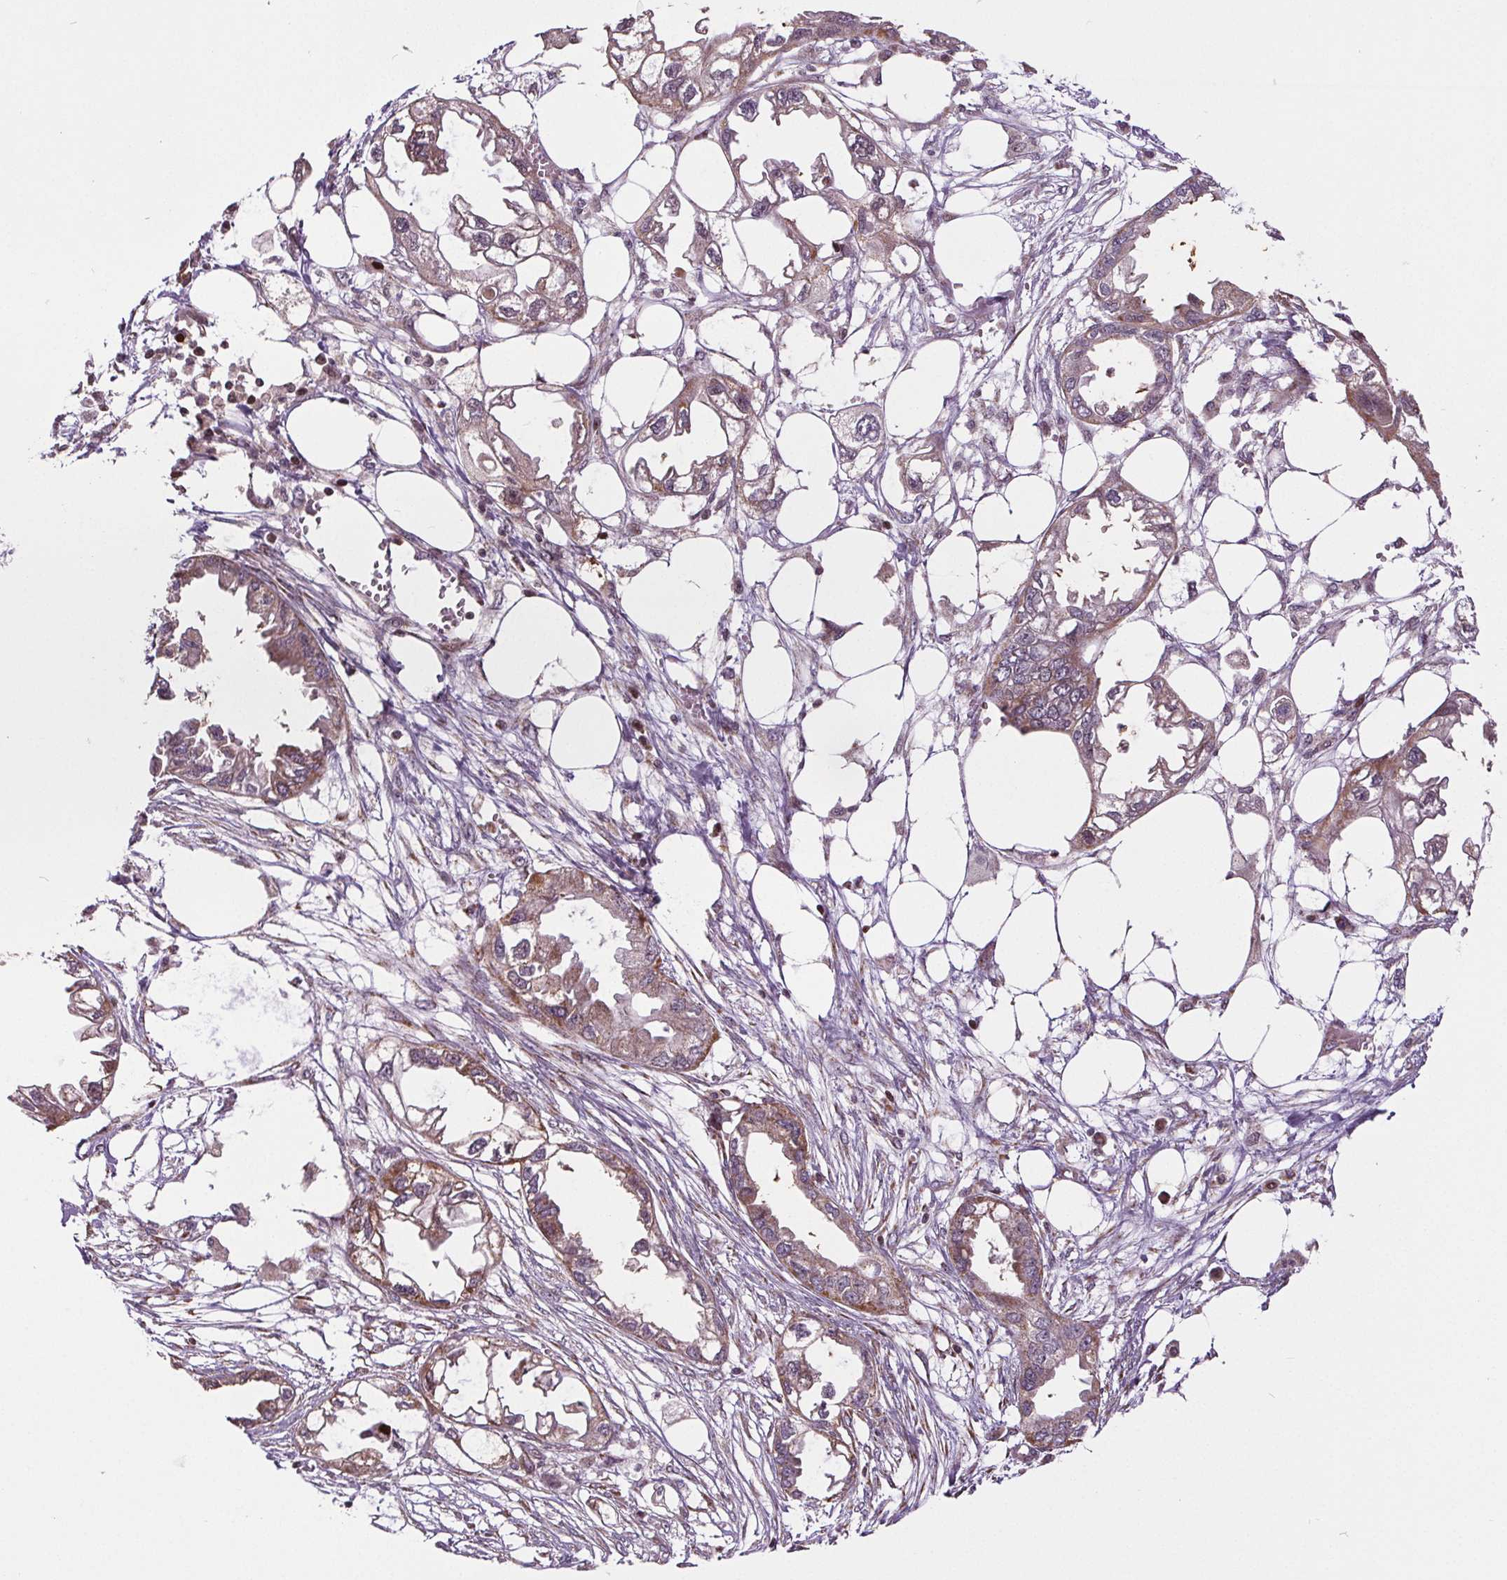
{"staining": {"intensity": "weak", "quantity": "25%-75%", "location": "cytoplasmic/membranous"}, "tissue": "endometrial cancer", "cell_type": "Tumor cells", "image_type": "cancer", "snomed": [{"axis": "morphology", "description": "Adenocarcinoma, NOS"}, {"axis": "morphology", "description": "Adenocarcinoma, metastatic, NOS"}, {"axis": "topography", "description": "Adipose tissue"}, {"axis": "topography", "description": "Endometrium"}], "caption": "High-power microscopy captured an immunohistochemistry image of endometrial cancer (metastatic adenocarcinoma), revealing weak cytoplasmic/membranous staining in about 25%-75% of tumor cells.", "gene": "SUCLA2", "patient": {"sex": "female", "age": 67}}